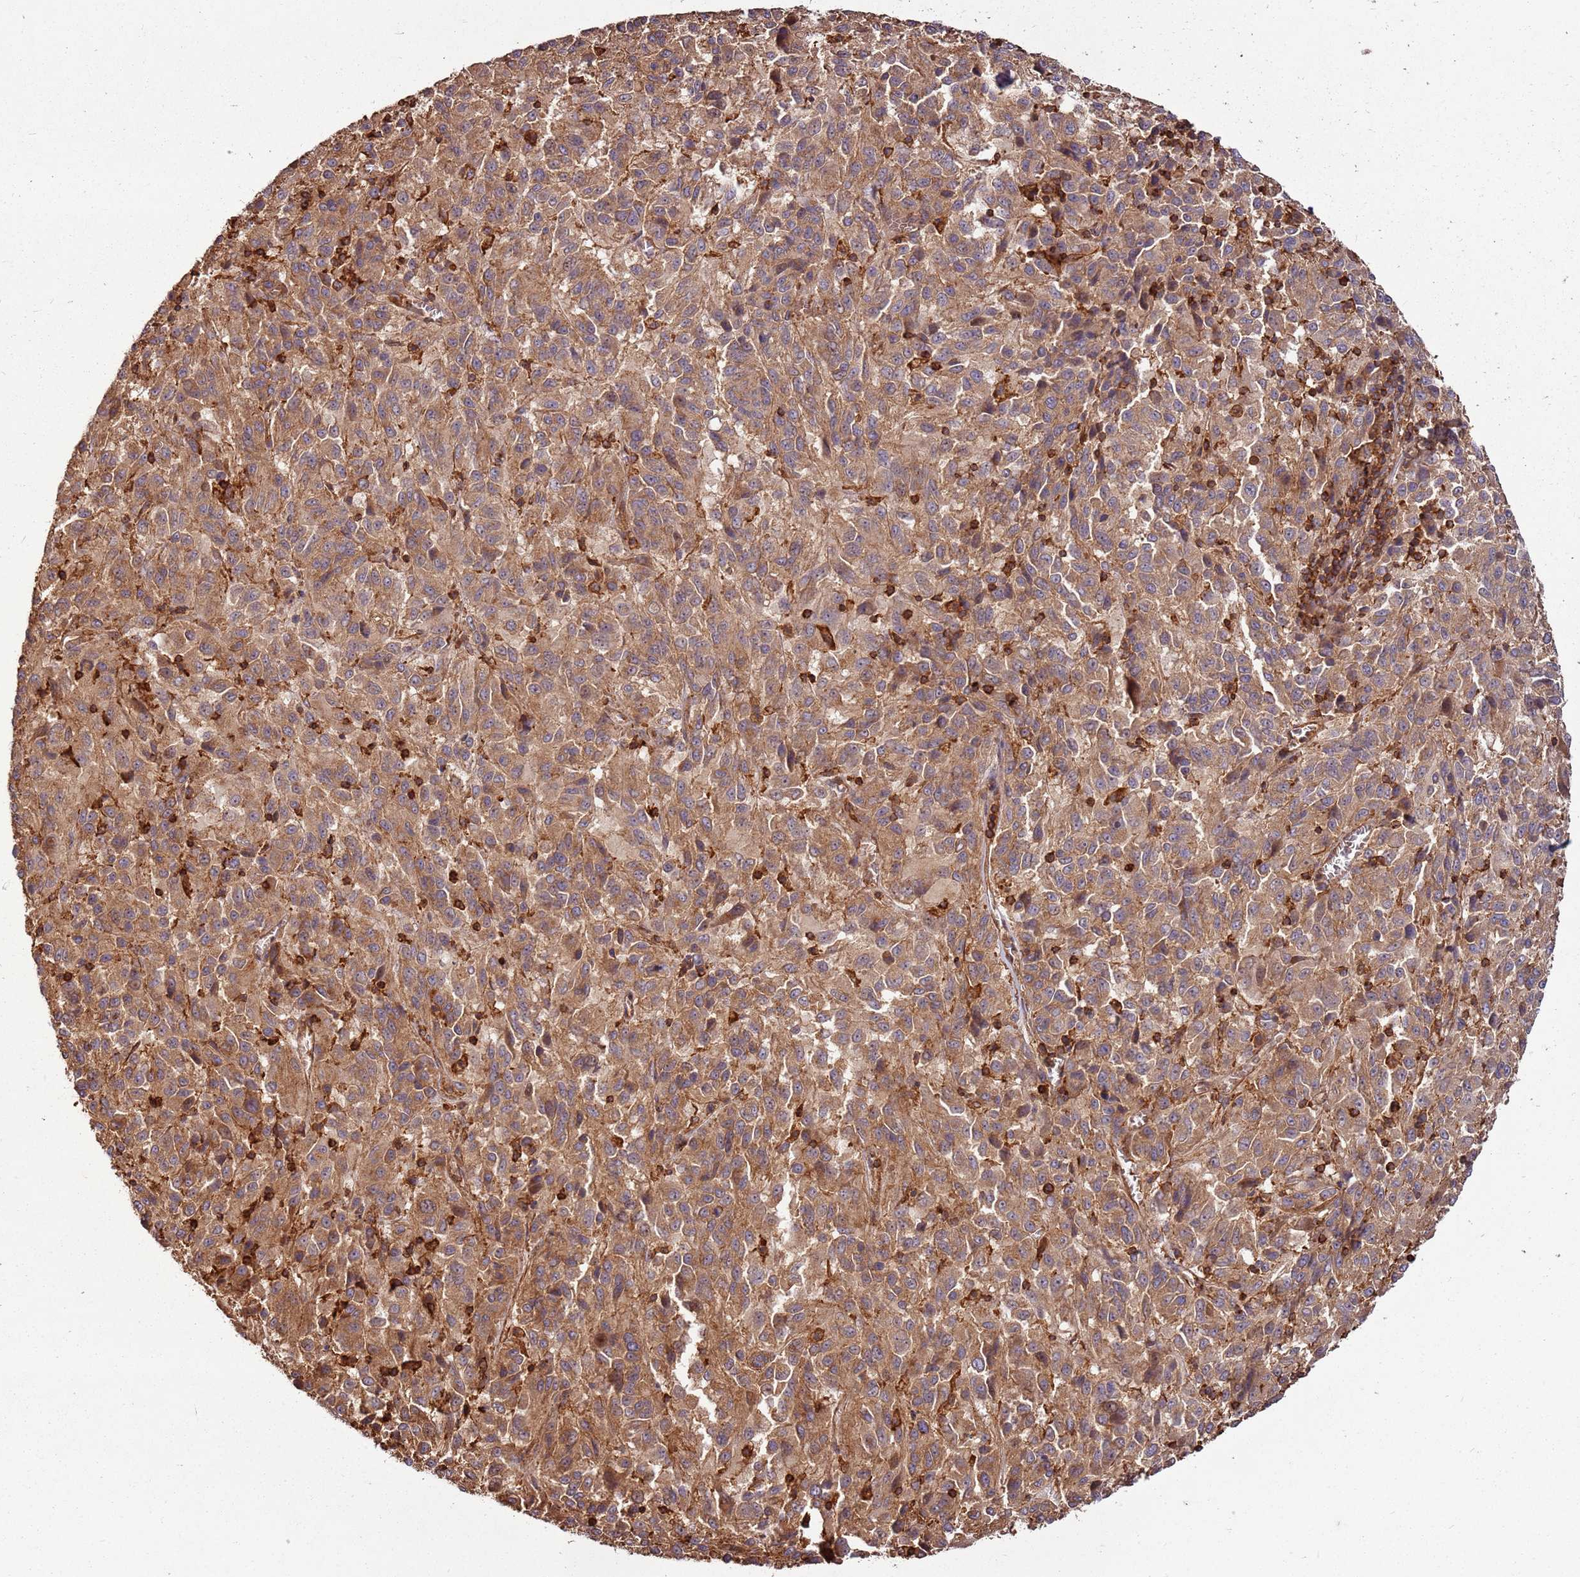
{"staining": {"intensity": "moderate", "quantity": ">75%", "location": "cytoplasmic/membranous"}, "tissue": "melanoma", "cell_type": "Tumor cells", "image_type": "cancer", "snomed": [{"axis": "morphology", "description": "Malignant melanoma, Metastatic site"}, {"axis": "topography", "description": "Lung"}], "caption": "An image showing moderate cytoplasmic/membranous staining in approximately >75% of tumor cells in malignant melanoma (metastatic site), as visualized by brown immunohistochemical staining.", "gene": "ACVR2A", "patient": {"sex": "male", "age": 64}}